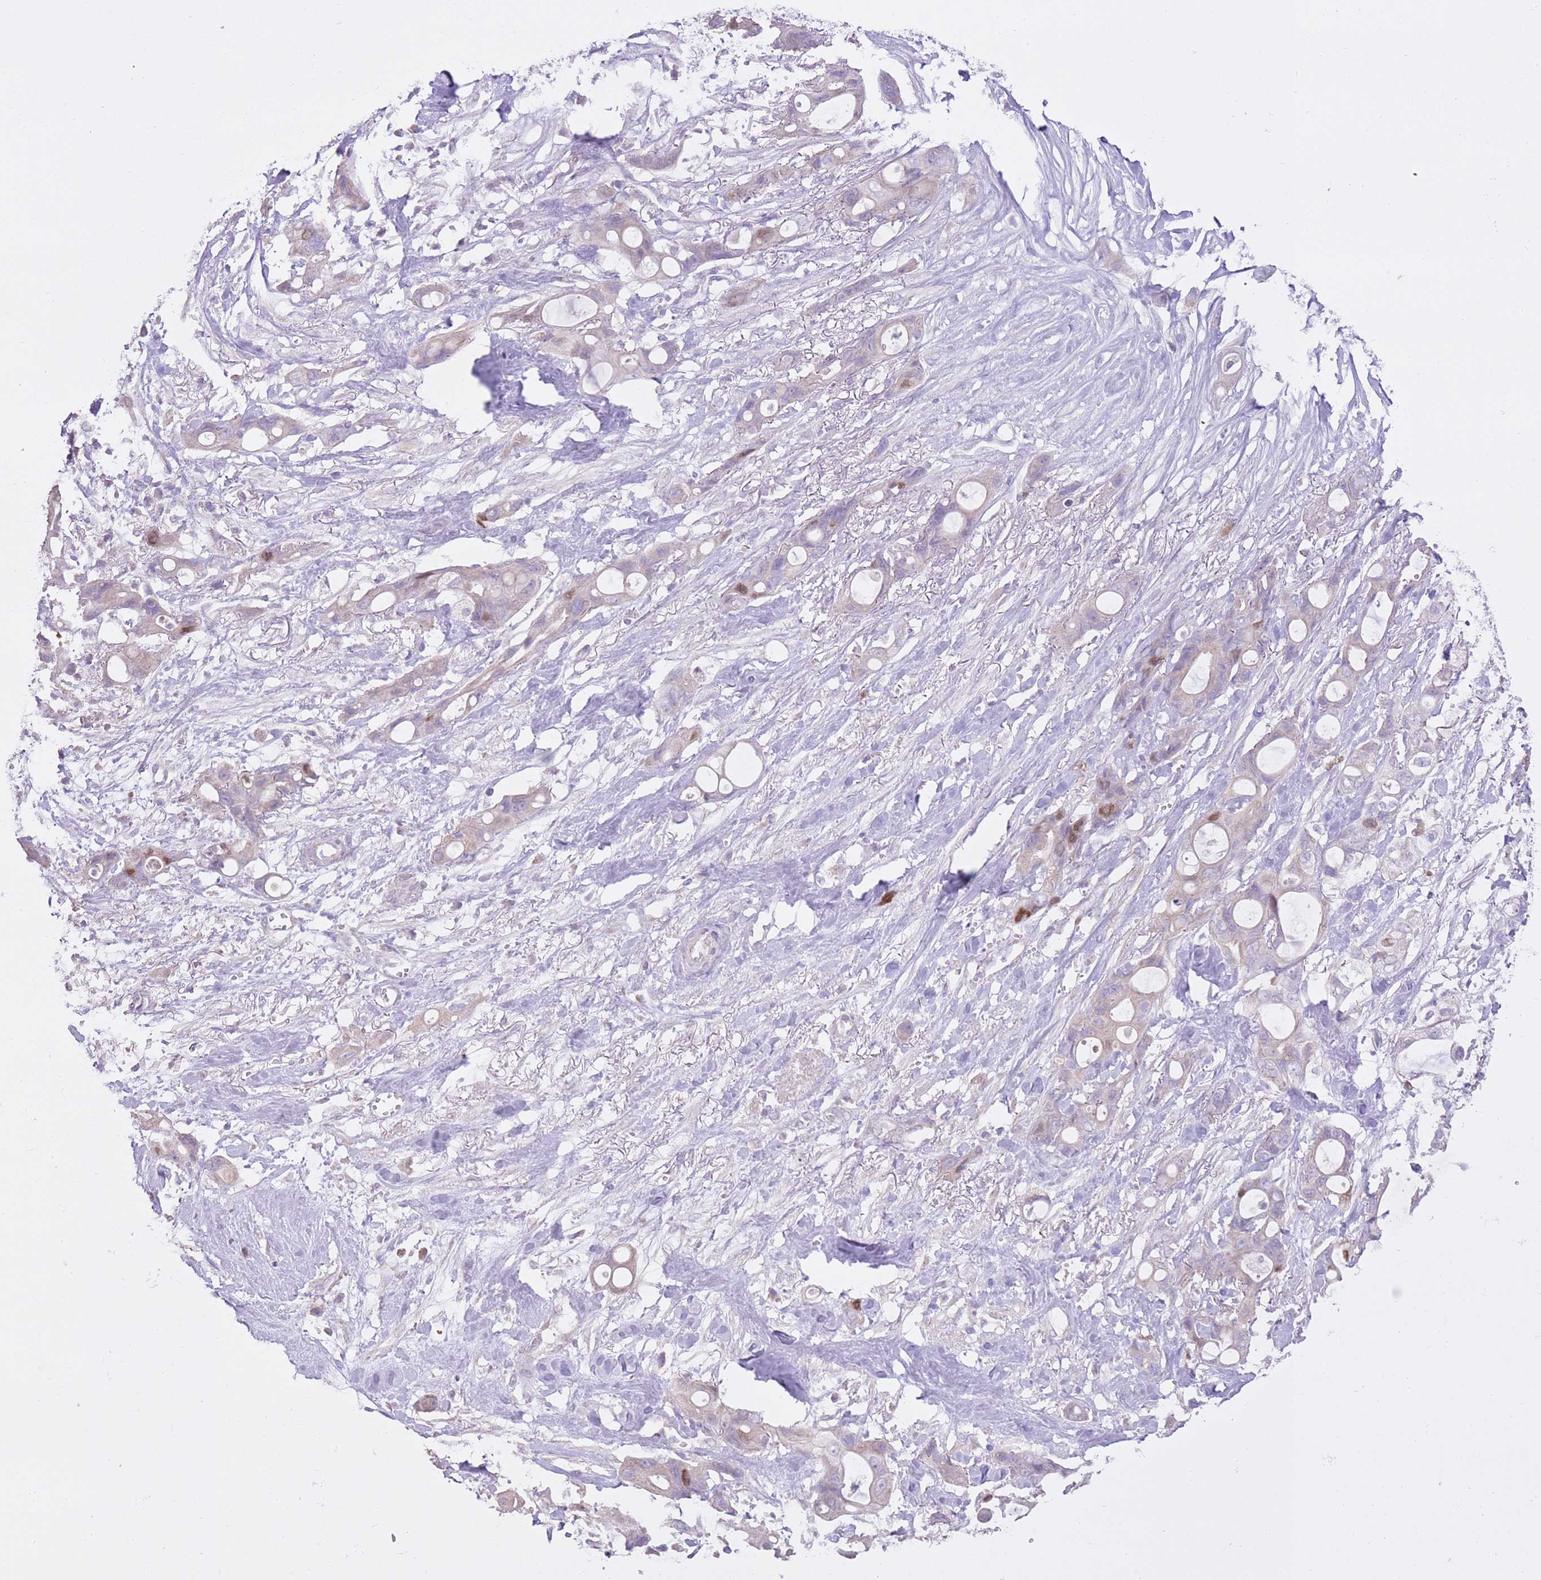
{"staining": {"intensity": "moderate", "quantity": "<25%", "location": "nuclear"}, "tissue": "ovarian cancer", "cell_type": "Tumor cells", "image_type": "cancer", "snomed": [{"axis": "morphology", "description": "Cystadenocarcinoma, mucinous, NOS"}, {"axis": "topography", "description": "Ovary"}], "caption": "Protein expression analysis of human mucinous cystadenocarcinoma (ovarian) reveals moderate nuclear positivity in approximately <25% of tumor cells.", "gene": "GMNN", "patient": {"sex": "female", "age": 70}}